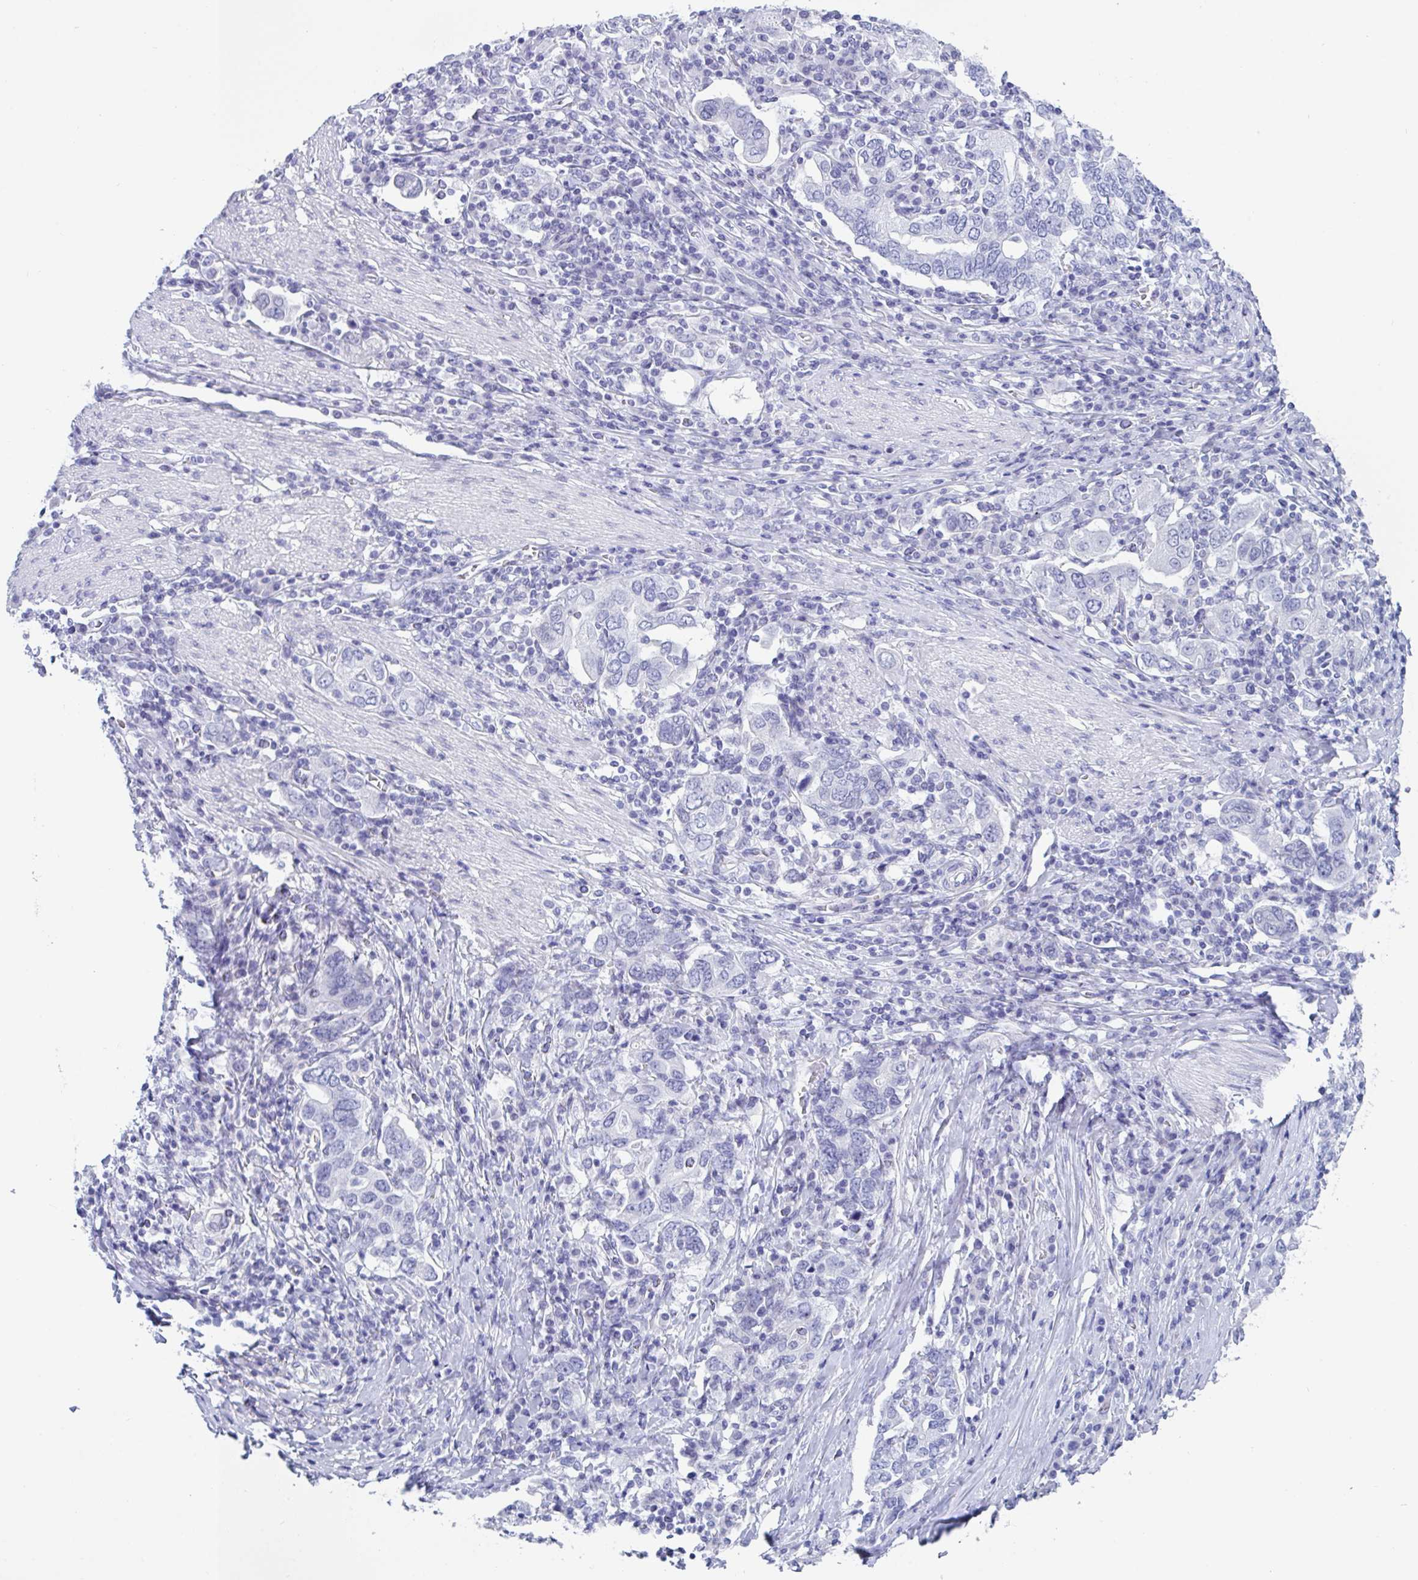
{"staining": {"intensity": "negative", "quantity": "none", "location": "none"}, "tissue": "stomach cancer", "cell_type": "Tumor cells", "image_type": "cancer", "snomed": [{"axis": "morphology", "description": "Adenocarcinoma, NOS"}, {"axis": "topography", "description": "Stomach, upper"}, {"axis": "topography", "description": "Stomach"}], "caption": "Stomach cancer (adenocarcinoma) stained for a protein using immunohistochemistry displays no staining tumor cells.", "gene": "CDX4", "patient": {"sex": "male", "age": 62}}